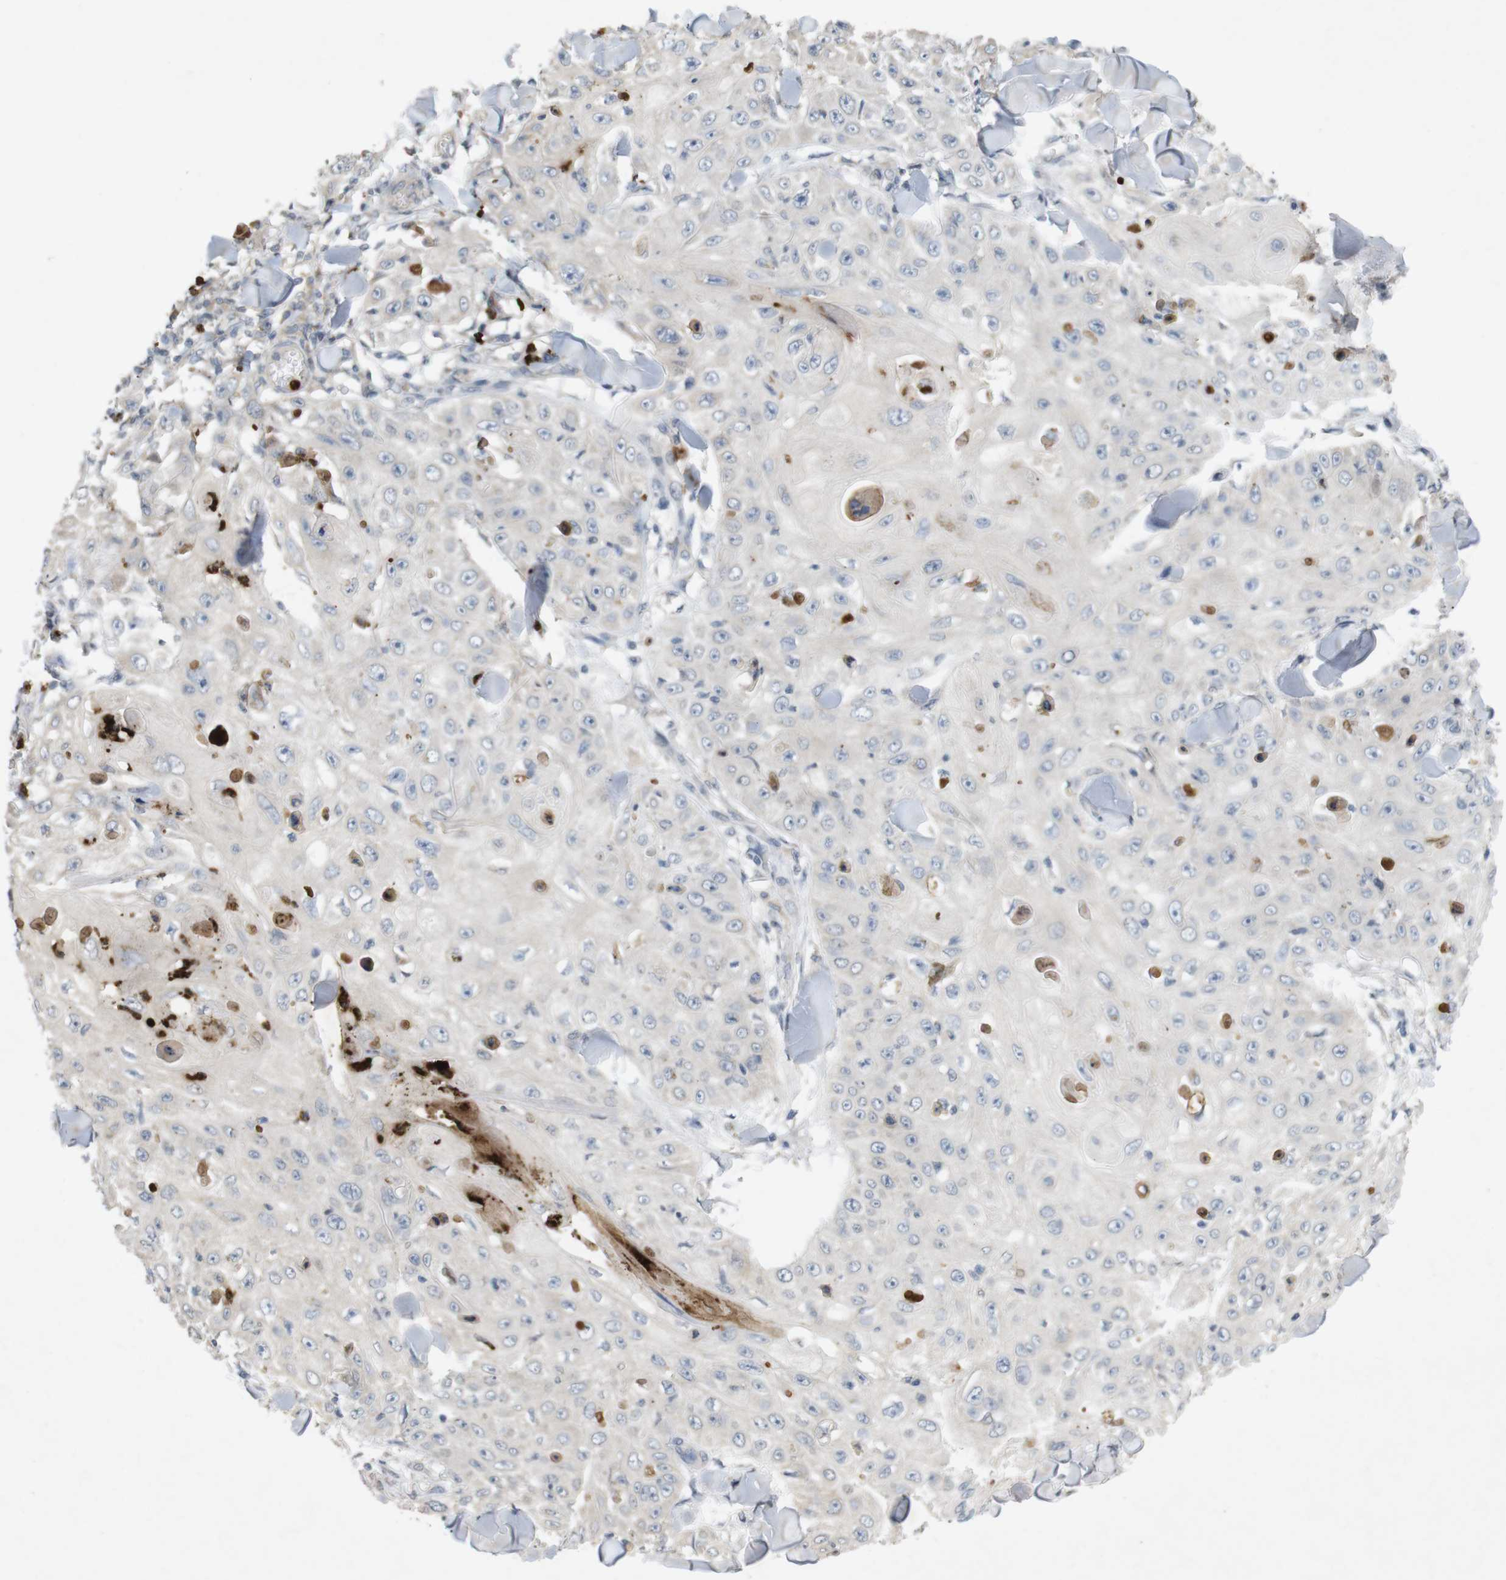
{"staining": {"intensity": "negative", "quantity": "none", "location": "none"}, "tissue": "skin cancer", "cell_type": "Tumor cells", "image_type": "cancer", "snomed": [{"axis": "morphology", "description": "Squamous cell carcinoma, NOS"}, {"axis": "topography", "description": "Skin"}], "caption": "DAB (3,3'-diaminobenzidine) immunohistochemical staining of human skin cancer (squamous cell carcinoma) reveals no significant staining in tumor cells.", "gene": "TSPAN14", "patient": {"sex": "male", "age": 86}}